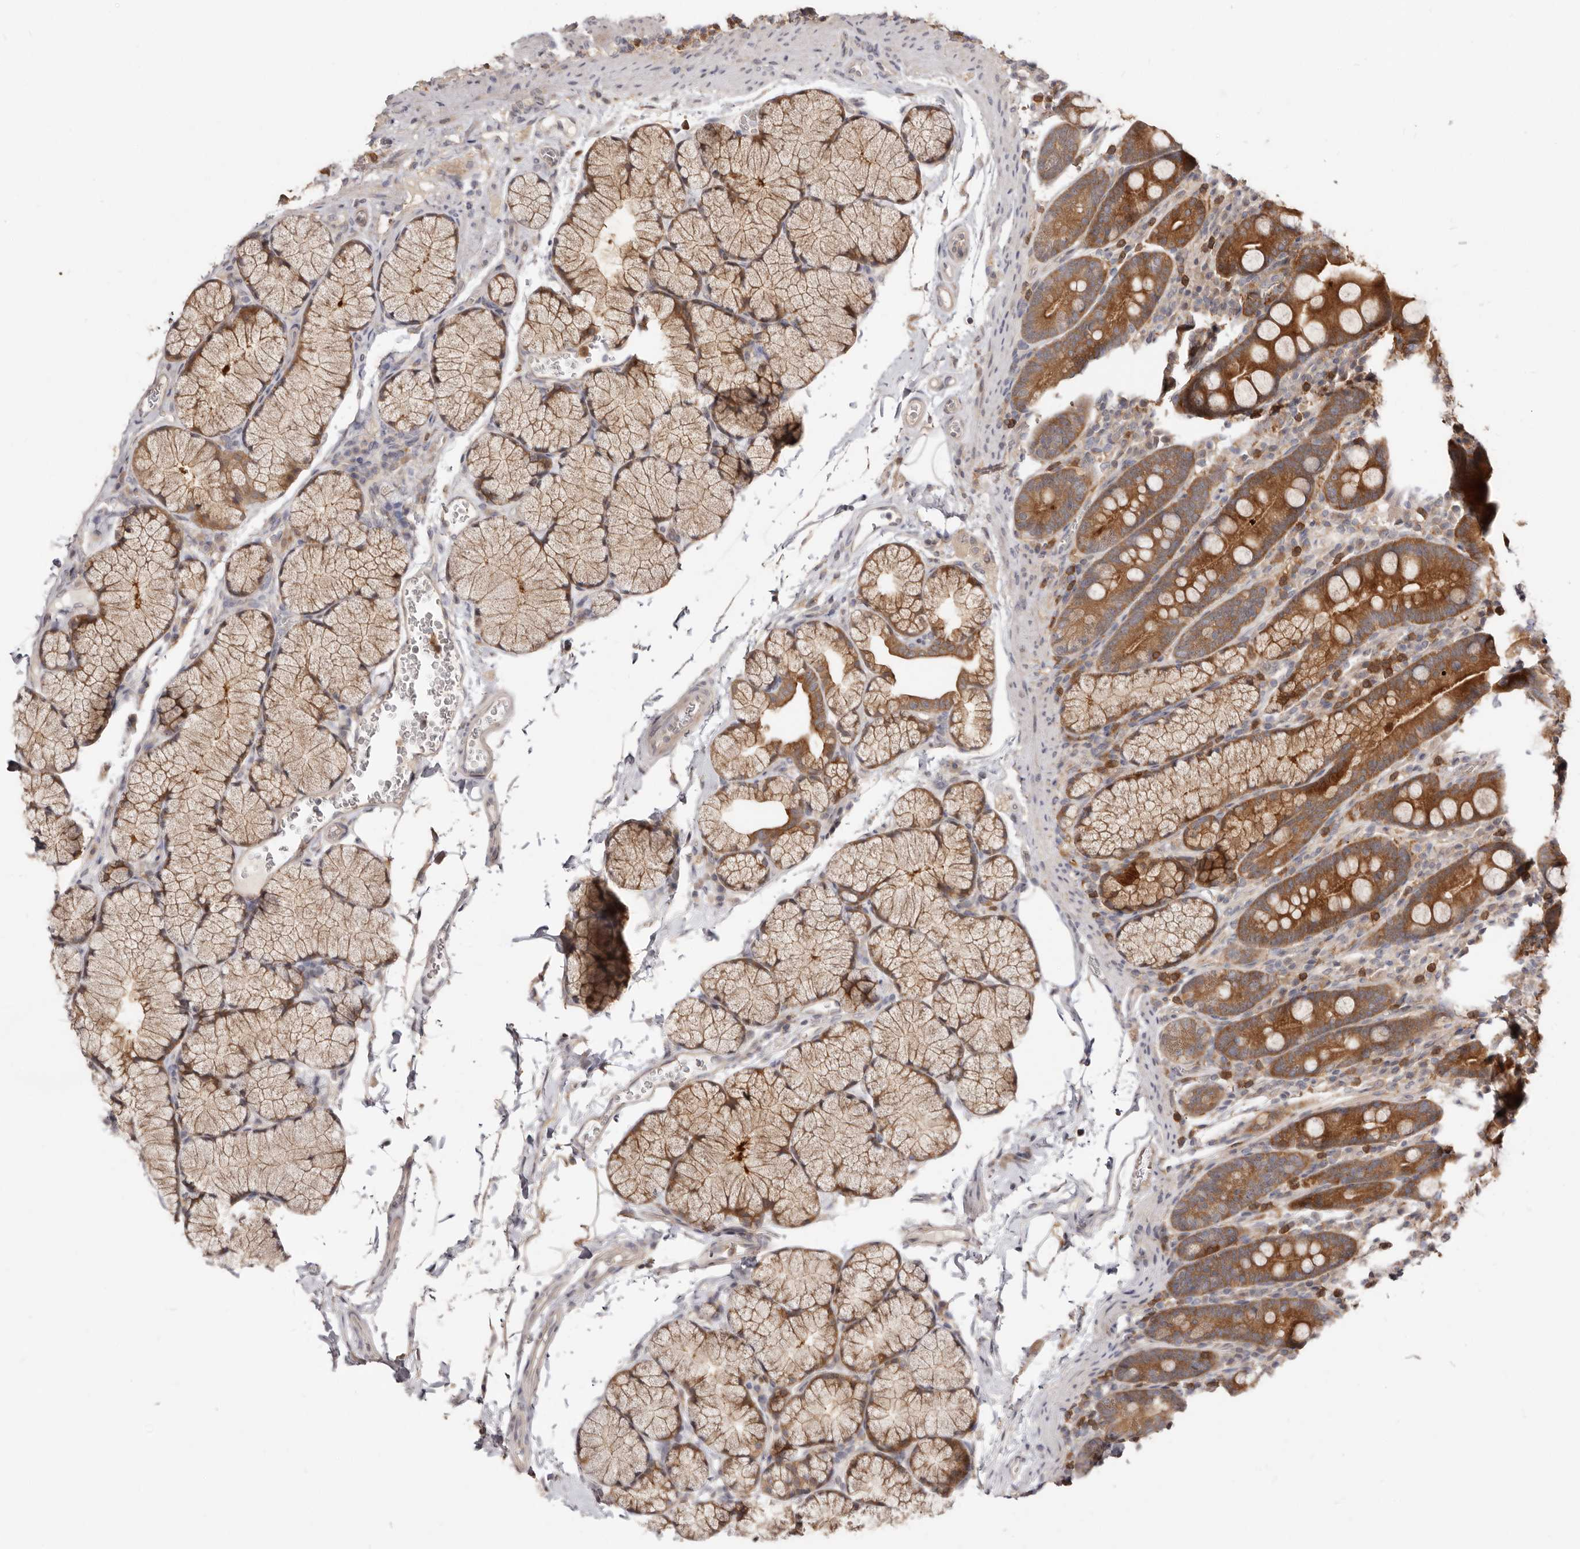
{"staining": {"intensity": "moderate", "quantity": ">75%", "location": "cytoplasmic/membranous"}, "tissue": "duodenum", "cell_type": "Glandular cells", "image_type": "normal", "snomed": [{"axis": "morphology", "description": "Normal tissue, NOS"}, {"axis": "topography", "description": "Duodenum"}], "caption": "High-power microscopy captured an IHC histopathology image of unremarkable duodenum, revealing moderate cytoplasmic/membranous positivity in about >75% of glandular cells. (DAB (3,3'-diaminobenzidine) = brown stain, brightfield microscopy at high magnification).", "gene": "TC2N", "patient": {"sex": "male", "age": 35}}